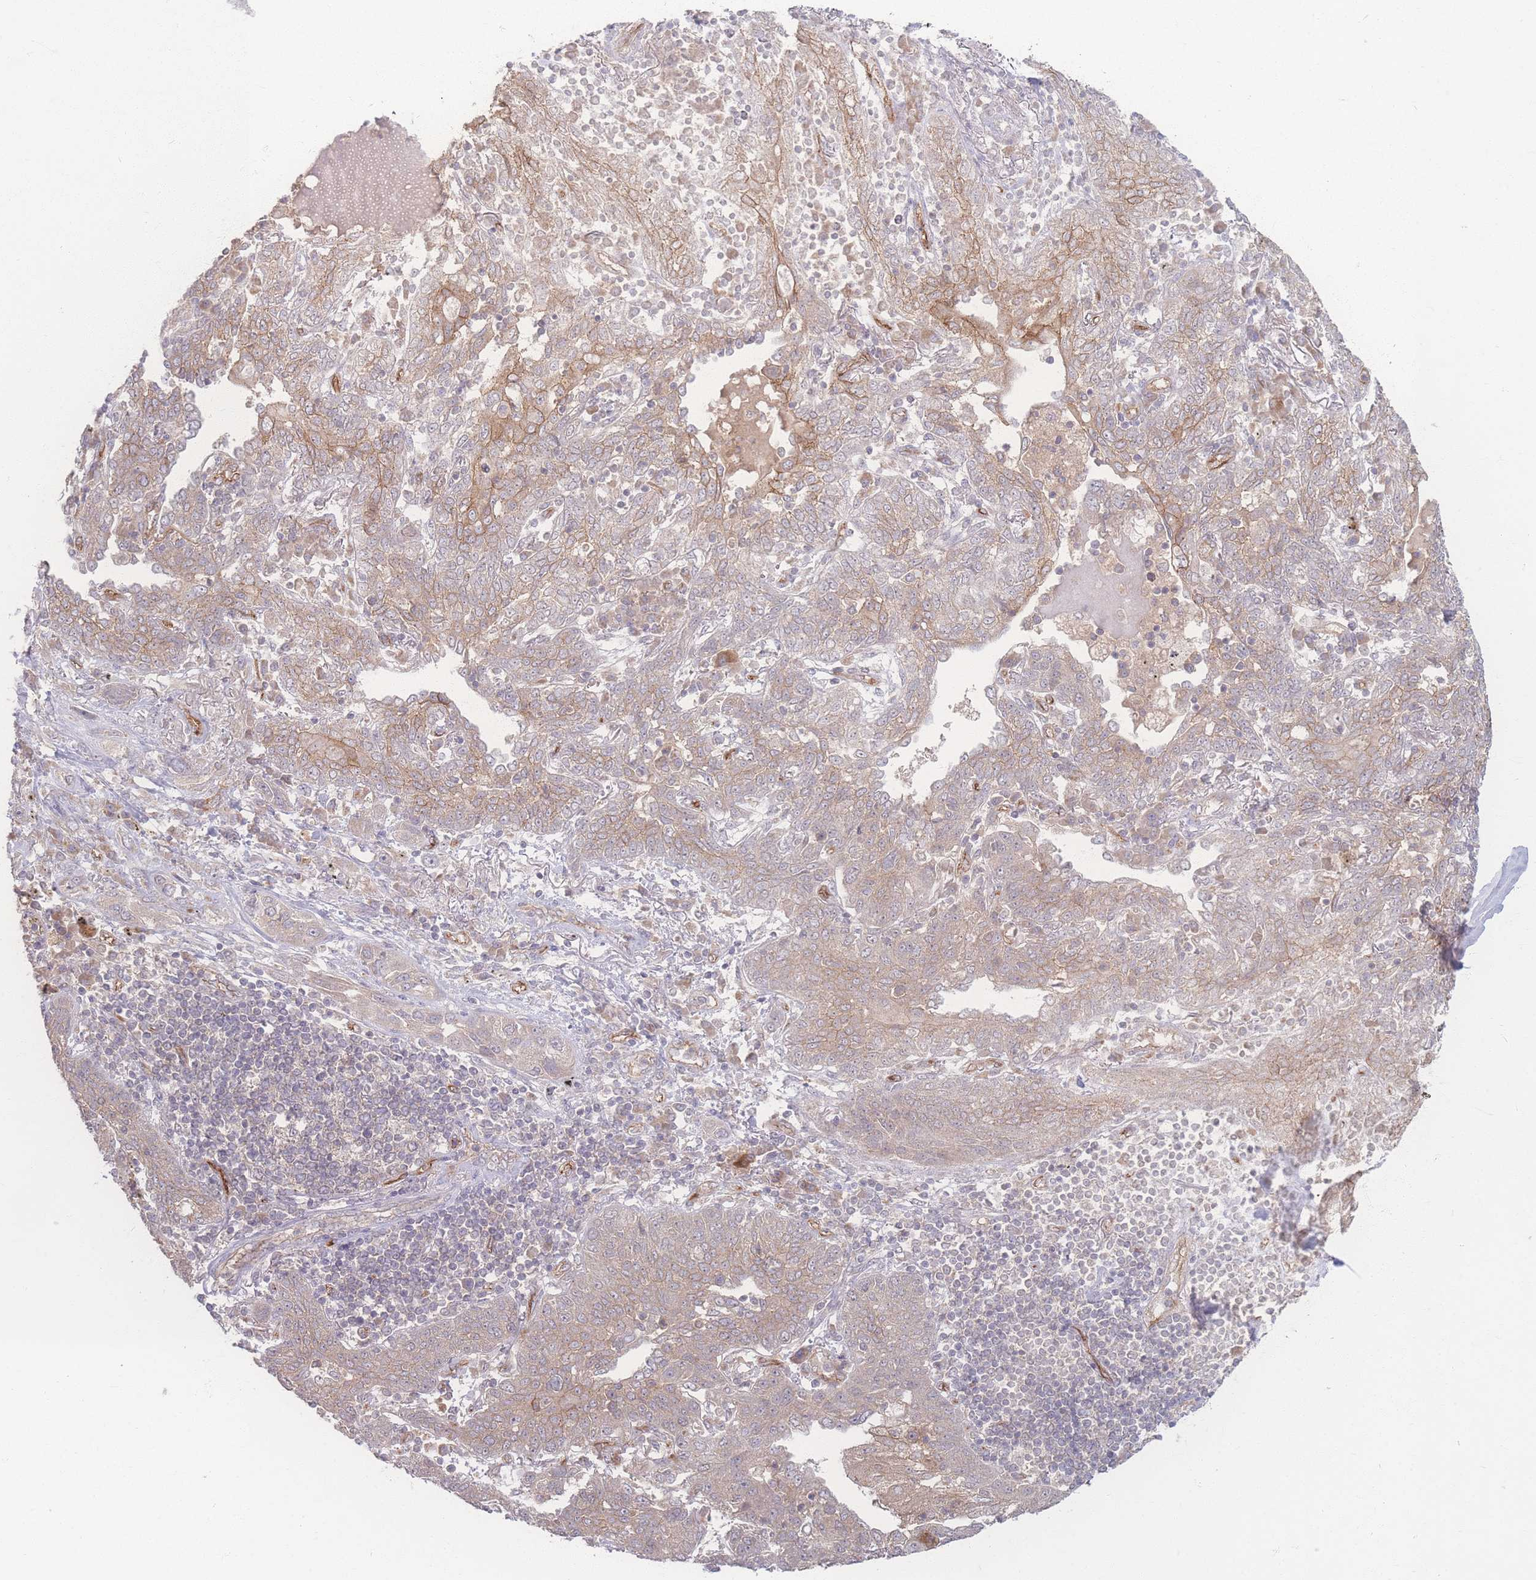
{"staining": {"intensity": "moderate", "quantity": "25%-75%", "location": "cytoplasmic/membranous"}, "tissue": "lung cancer", "cell_type": "Tumor cells", "image_type": "cancer", "snomed": [{"axis": "morphology", "description": "Squamous cell carcinoma, NOS"}, {"axis": "topography", "description": "Lung"}], "caption": "Immunohistochemical staining of lung cancer reveals medium levels of moderate cytoplasmic/membranous staining in approximately 25%-75% of tumor cells.", "gene": "INSR", "patient": {"sex": "female", "age": 70}}